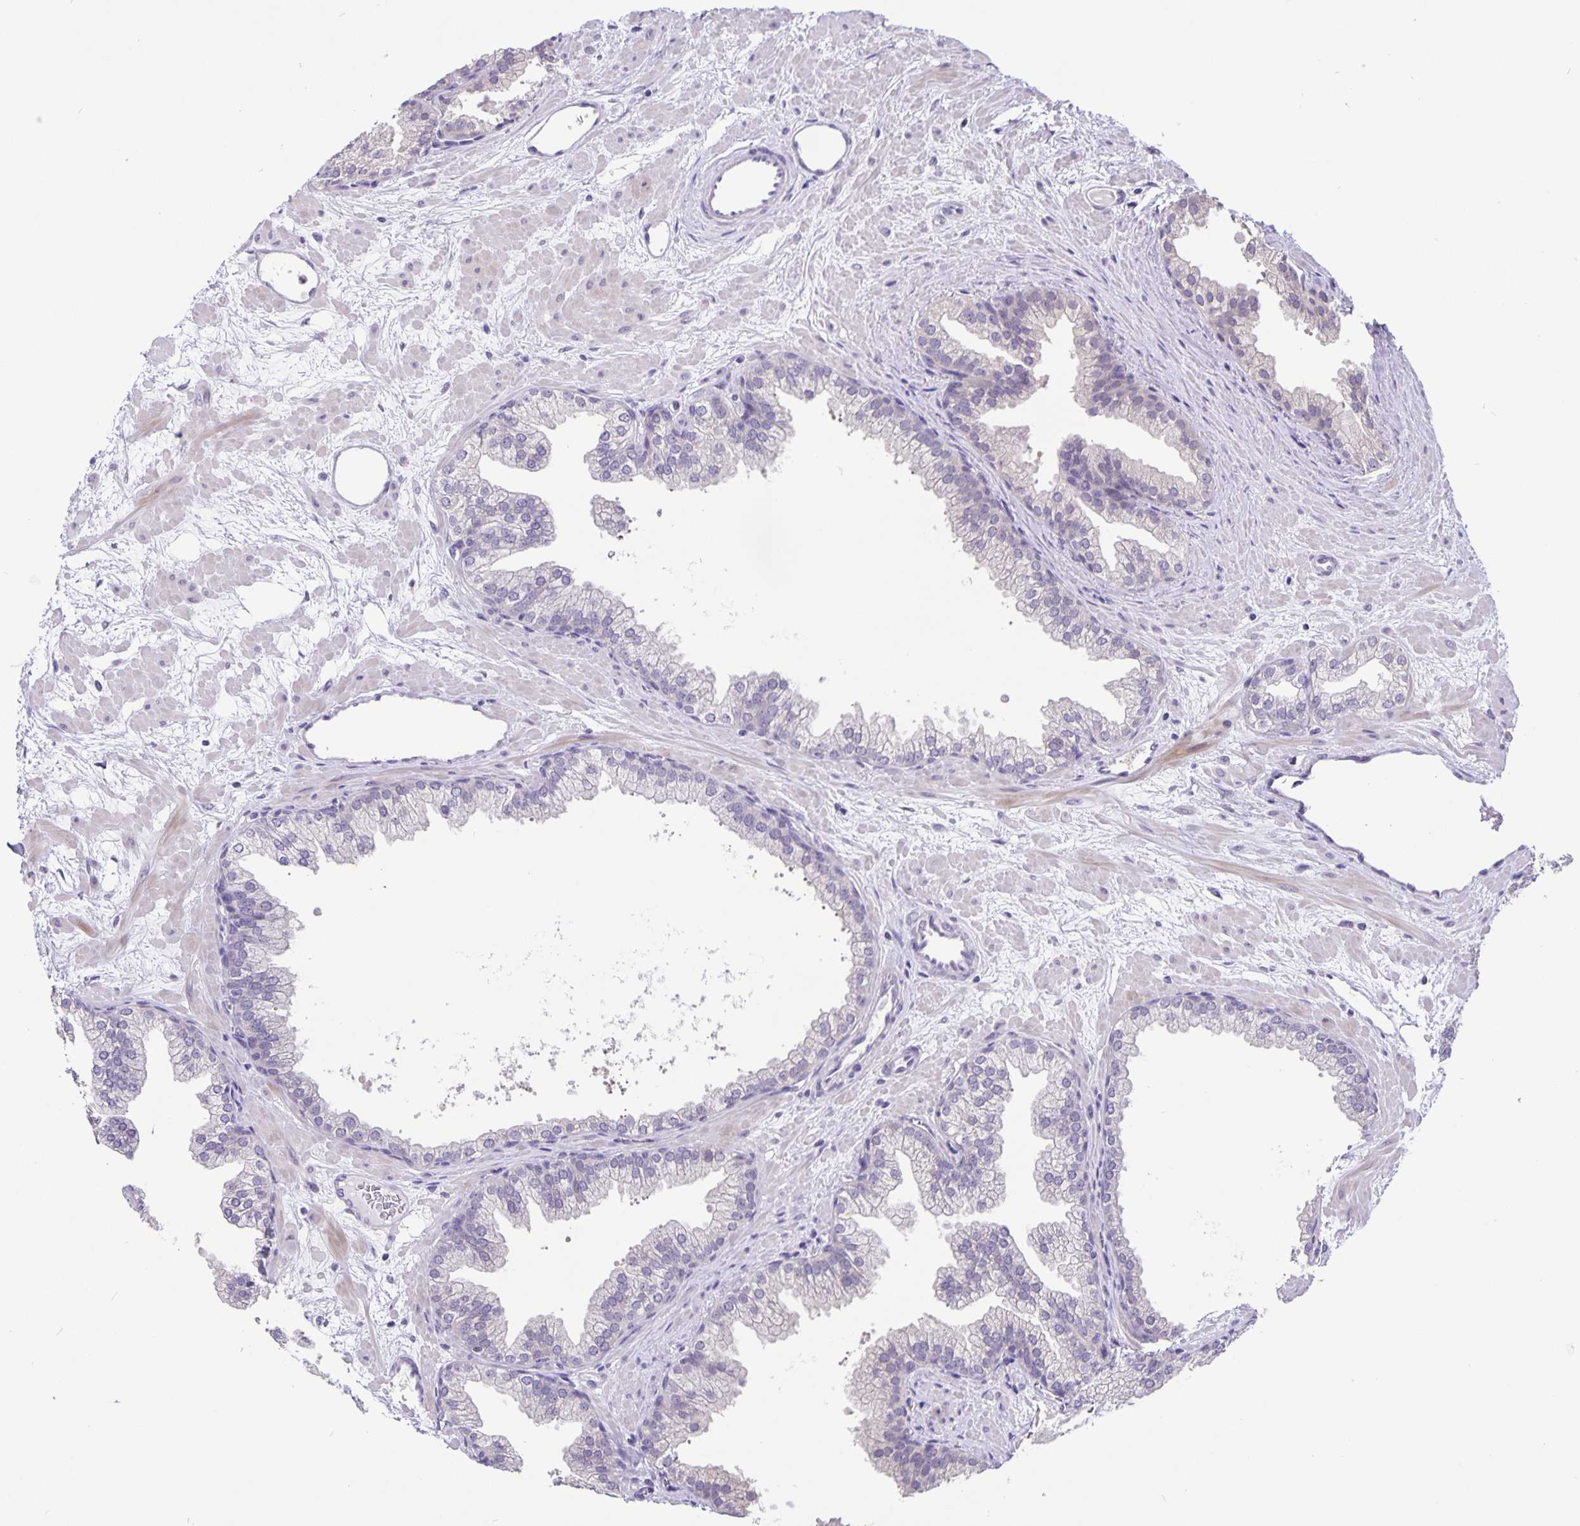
{"staining": {"intensity": "negative", "quantity": "none", "location": "none"}, "tissue": "prostate", "cell_type": "Glandular cells", "image_type": "normal", "snomed": [{"axis": "morphology", "description": "Normal tissue, NOS"}, {"axis": "topography", "description": "Prostate"}], "caption": "There is no significant positivity in glandular cells of prostate. Nuclei are stained in blue.", "gene": "FOSL2", "patient": {"sex": "male", "age": 37}}